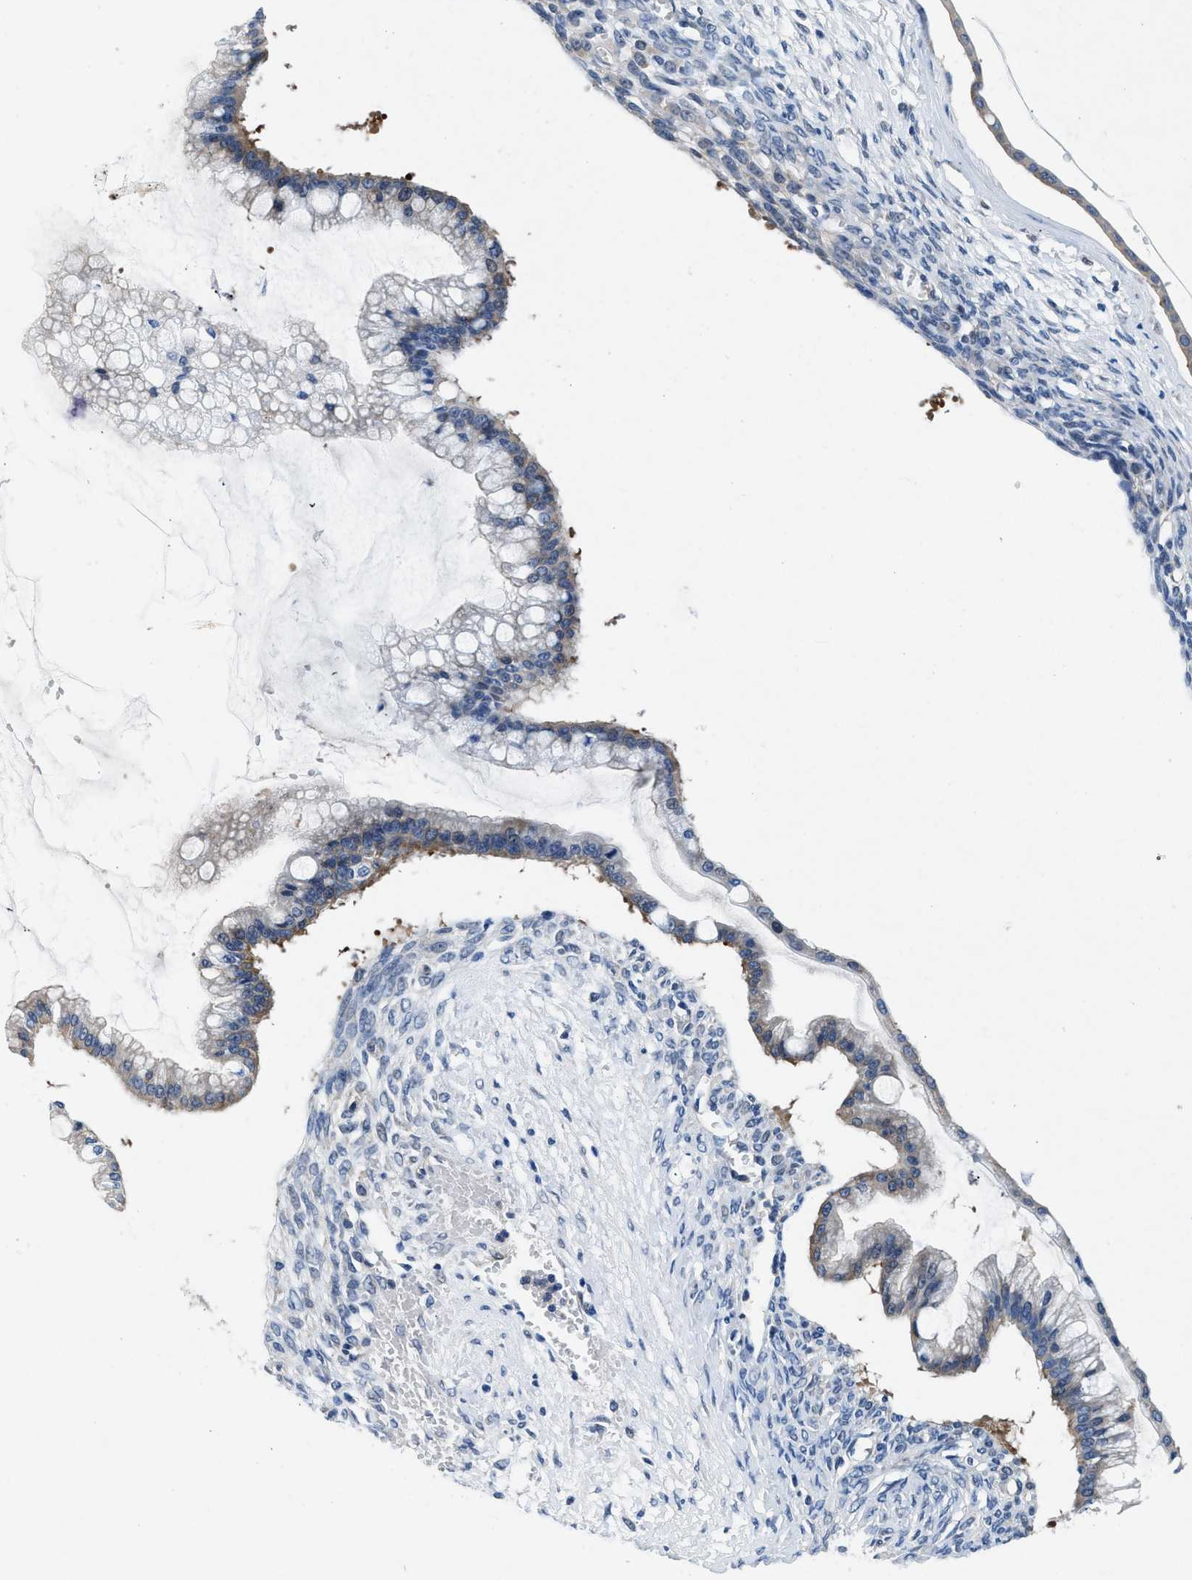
{"staining": {"intensity": "weak", "quantity": "<25%", "location": "cytoplasmic/membranous"}, "tissue": "ovarian cancer", "cell_type": "Tumor cells", "image_type": "cancer", "snomed": [{"axis": "morphology", "description": "Cystadenocarcinoma, mucinous, NOS"}, {"axis": "topography", "description": "Ovary"}], "caption": "Immunohistochemistry photomicrograph of human mucinous cystadenocarcinoma (ovarian) stained for a protein (brown), which reveals no staining in tumor cells. (DAB (3,3'-diaminobenzidine) immunohistochemistry (IHC) visualized using brightfield microscopy, high magnification).", "gene": "COPS2", "patient": {"sex": "female", "age": 73}}